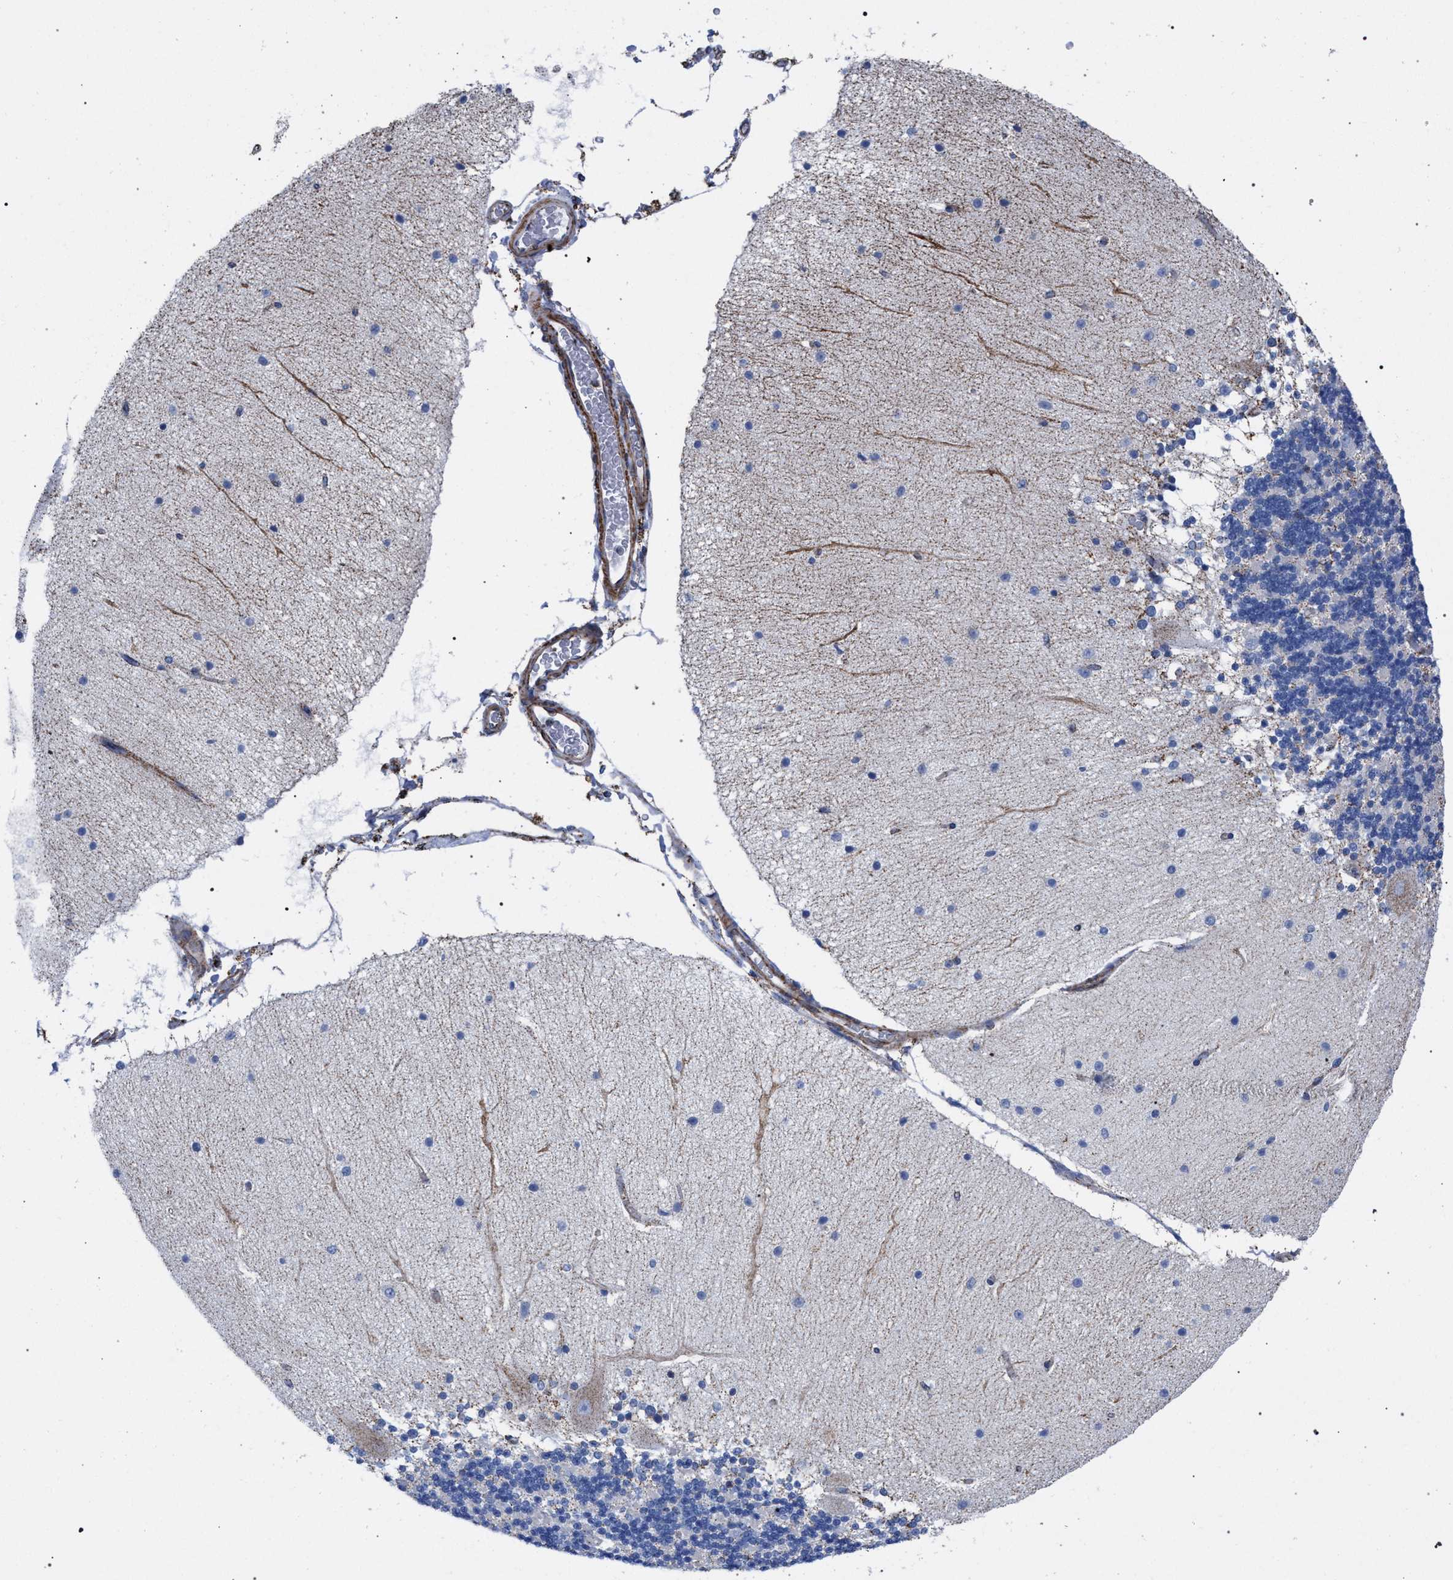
{"staining": {"intensity": "negative", "quantity": "none", "location": "none"}, "tissue": "cerebellum", "cell_type": "Cells in granular layer", "image_type": "normal", "snomed": [{"axis": "morphology", "description": "Normal tissue, NOS"}, {"axis": "topography", "description": "Cerebellum"}], "caption": "Photomicrograph shows no protein expression in cells in granular layer of benign cerebellum. (DAB (3,3'-diaminobenzidine) IHC visualized using brightfield microscopy, high magnification).", "gene": "ACADS", "patient": {"sex": "female", "age": 54}}